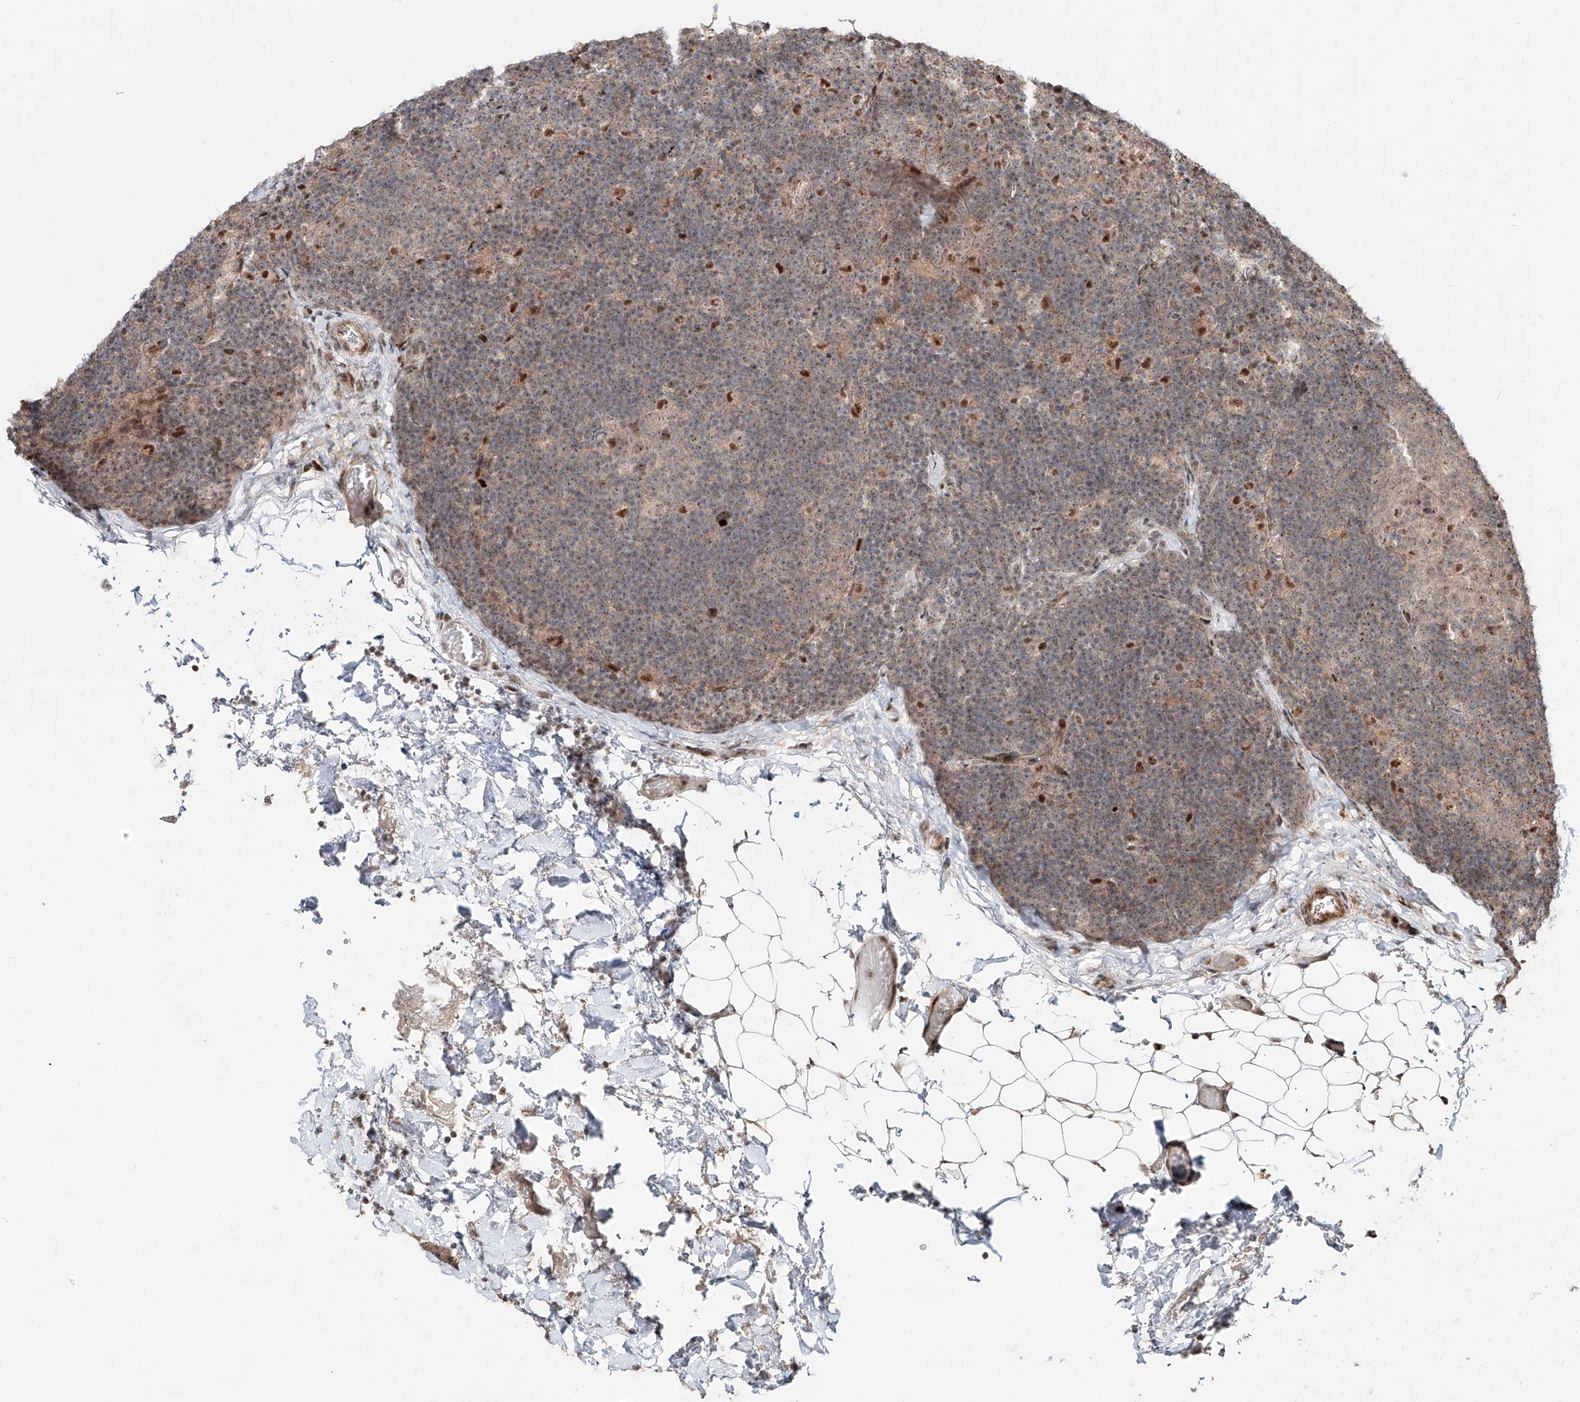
{"staining": {"intensity": "moderate", "quantity": "<25%", "location": "nuclear"}, "tissue": "lymph node", "cell_type": "Germinal center cells", "image_type": "normal", "snomed": [{"axis": "morphology", "description": "Normal tissue, NOS"}, {"axis": "topography", "description": "Lymph node"}], "caption": "IHC histopathology image of normal human lymph node stained for a protein (brown), which reveals low levels of moderate nuclear positivity in approximately <25% of germinal center cells.", "gene": "ZNF710", "patient": {"sex": "female", "age": 22}}